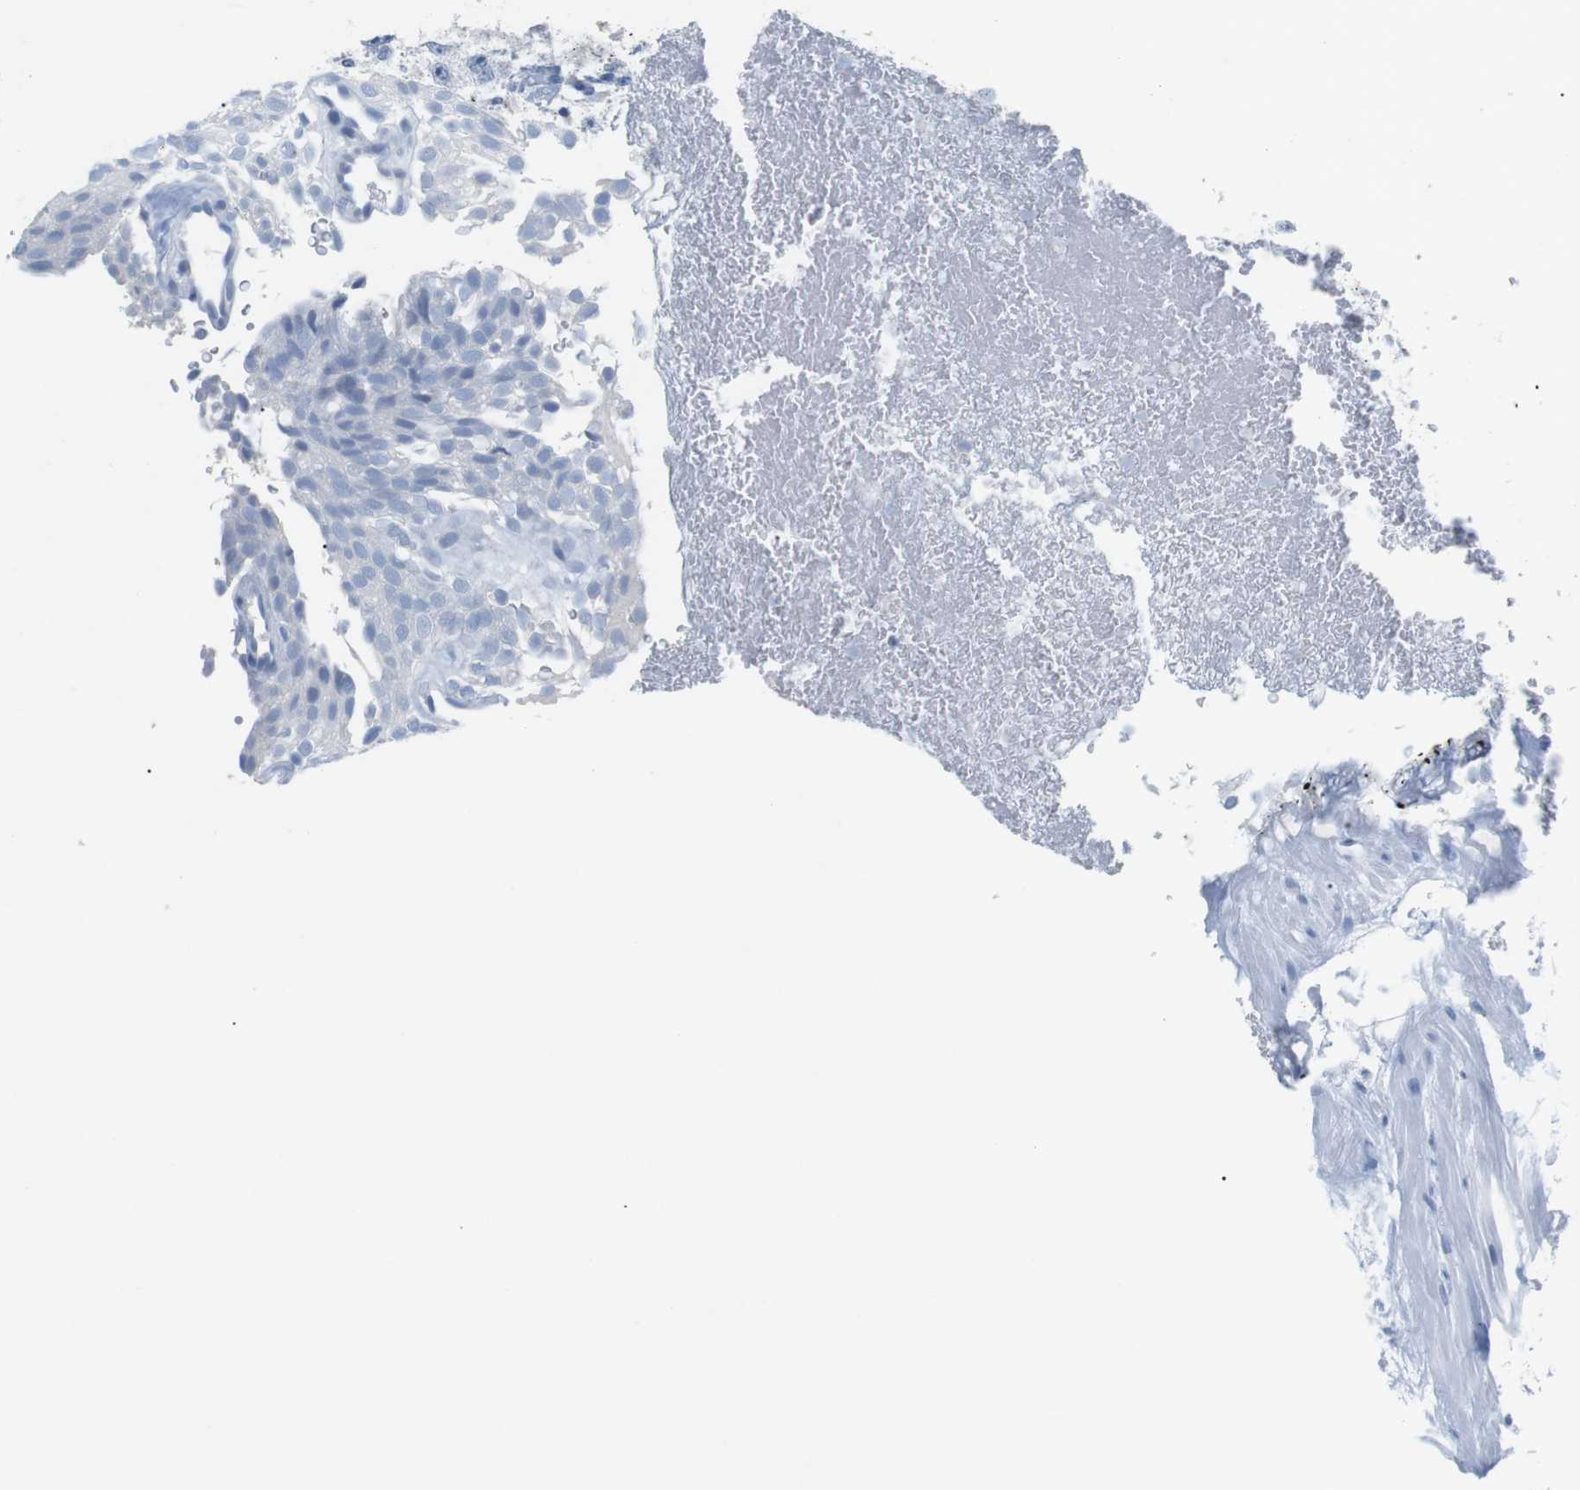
{"staining": {"intensity": "negative", "quantity": "none", "location": "none"}, "tissue": "urothelial cancer", "cell_type": "Tumor cells", "image_type": "cancer", "snomed": [{"axis": "morphology", "description": "Urothelial carcinoma, Low grade"}, {"axis": "topography", "description": "Urinary bladder"}], "caption": "A histopathology image of urothelial carcinoma (low-grade) stained for a protein reveals no brown staining in tumor cells.", "gene": "HBG2", "patient": {"sex": "male", "age": 78}}